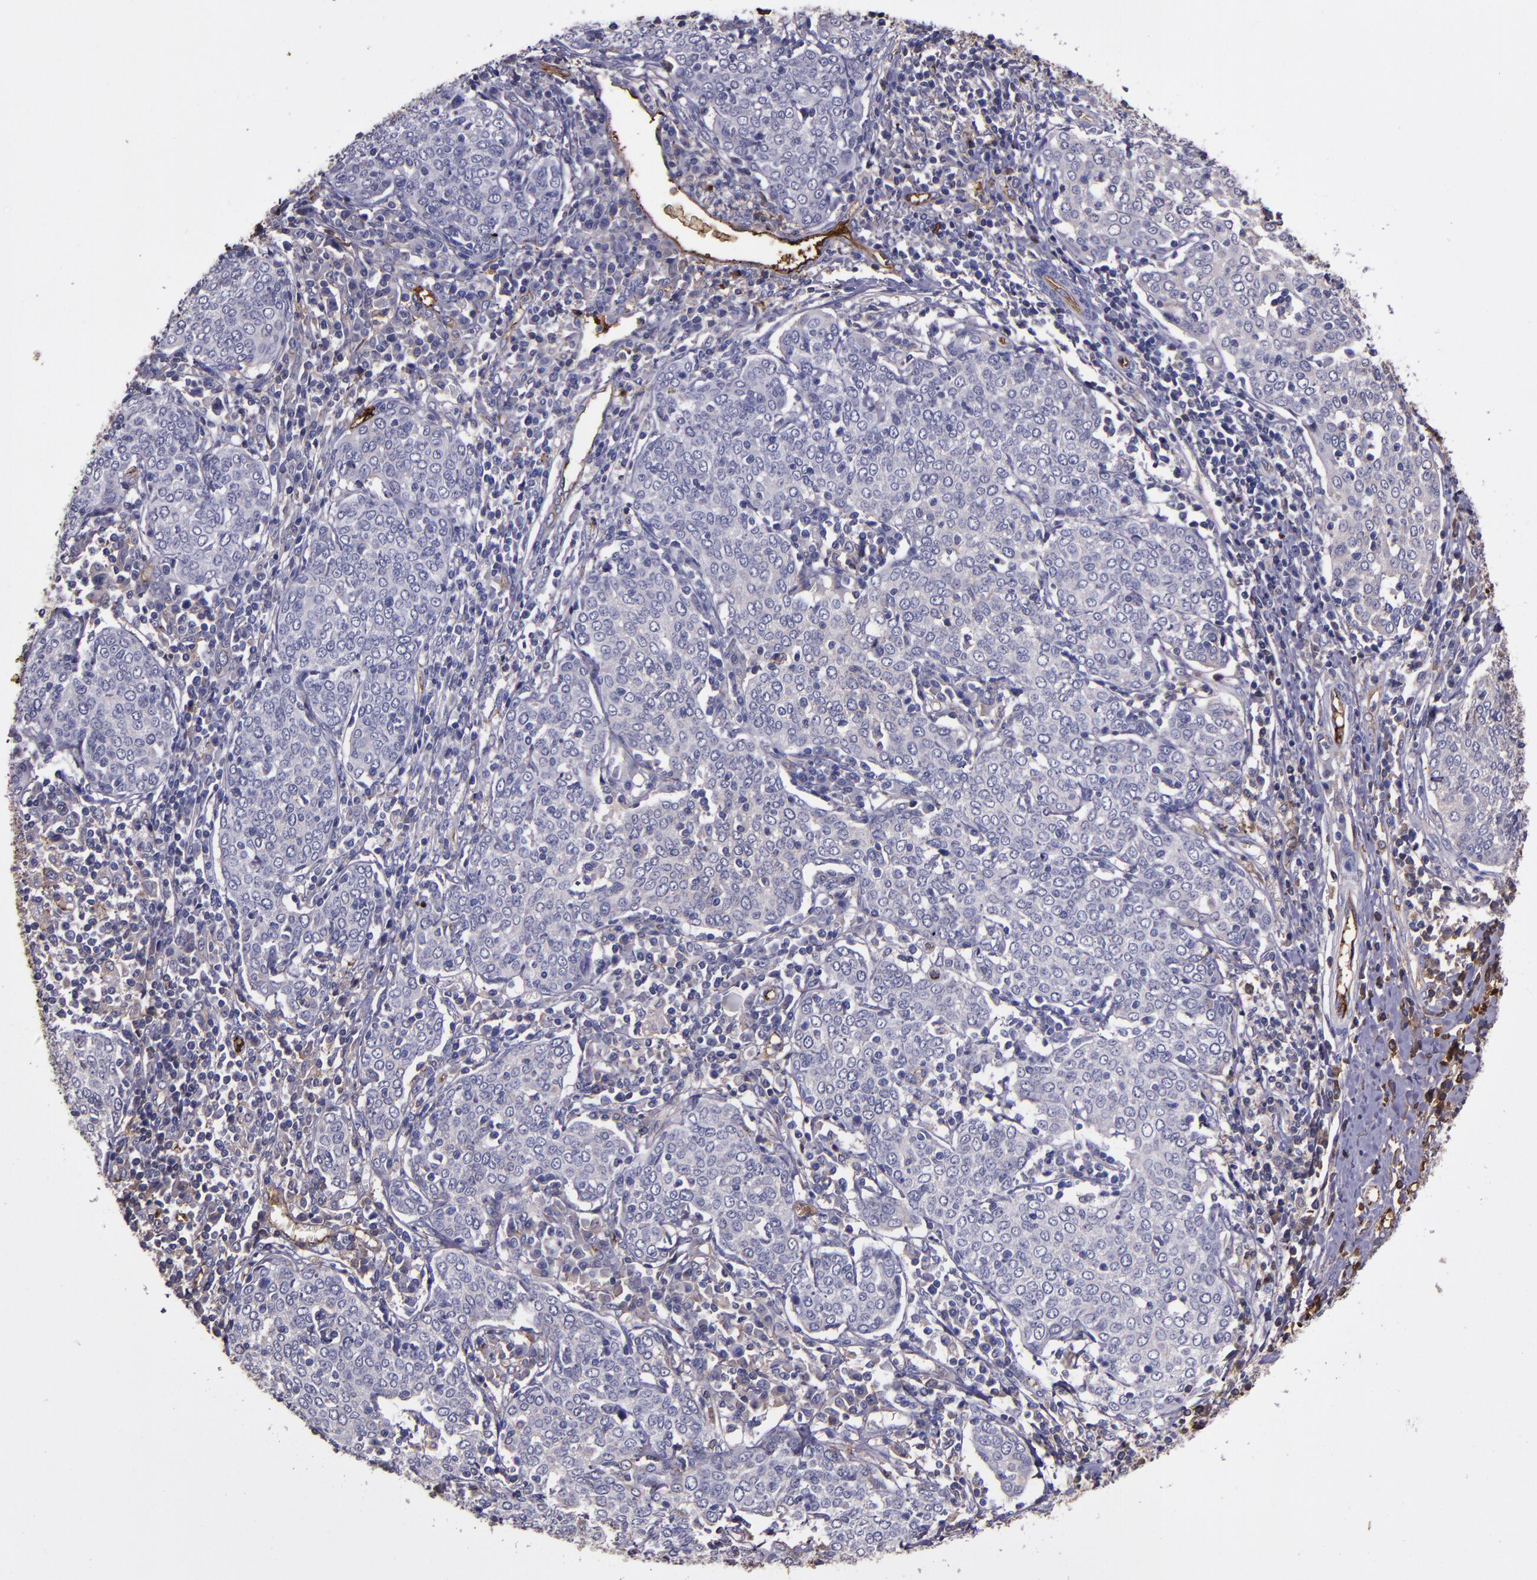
{"staining": {"intensity": "negative", "quantity": "none", "location": "none"}, "tissue": "cervical cancer", "cell_type": "Tumor cells", "image_type": "cancer", "snomed": [{"axis": "morphology", "description": "Squamous cell carcinoma, NOS"}, {"axis": "topography", "description": "Cervix"}], "caption": "Tumor cells are negative for brown protein staining in squamous cell carcinoma (cervical).", "gene": "A2M", "patient": {"sex": "female", "age": 40}}